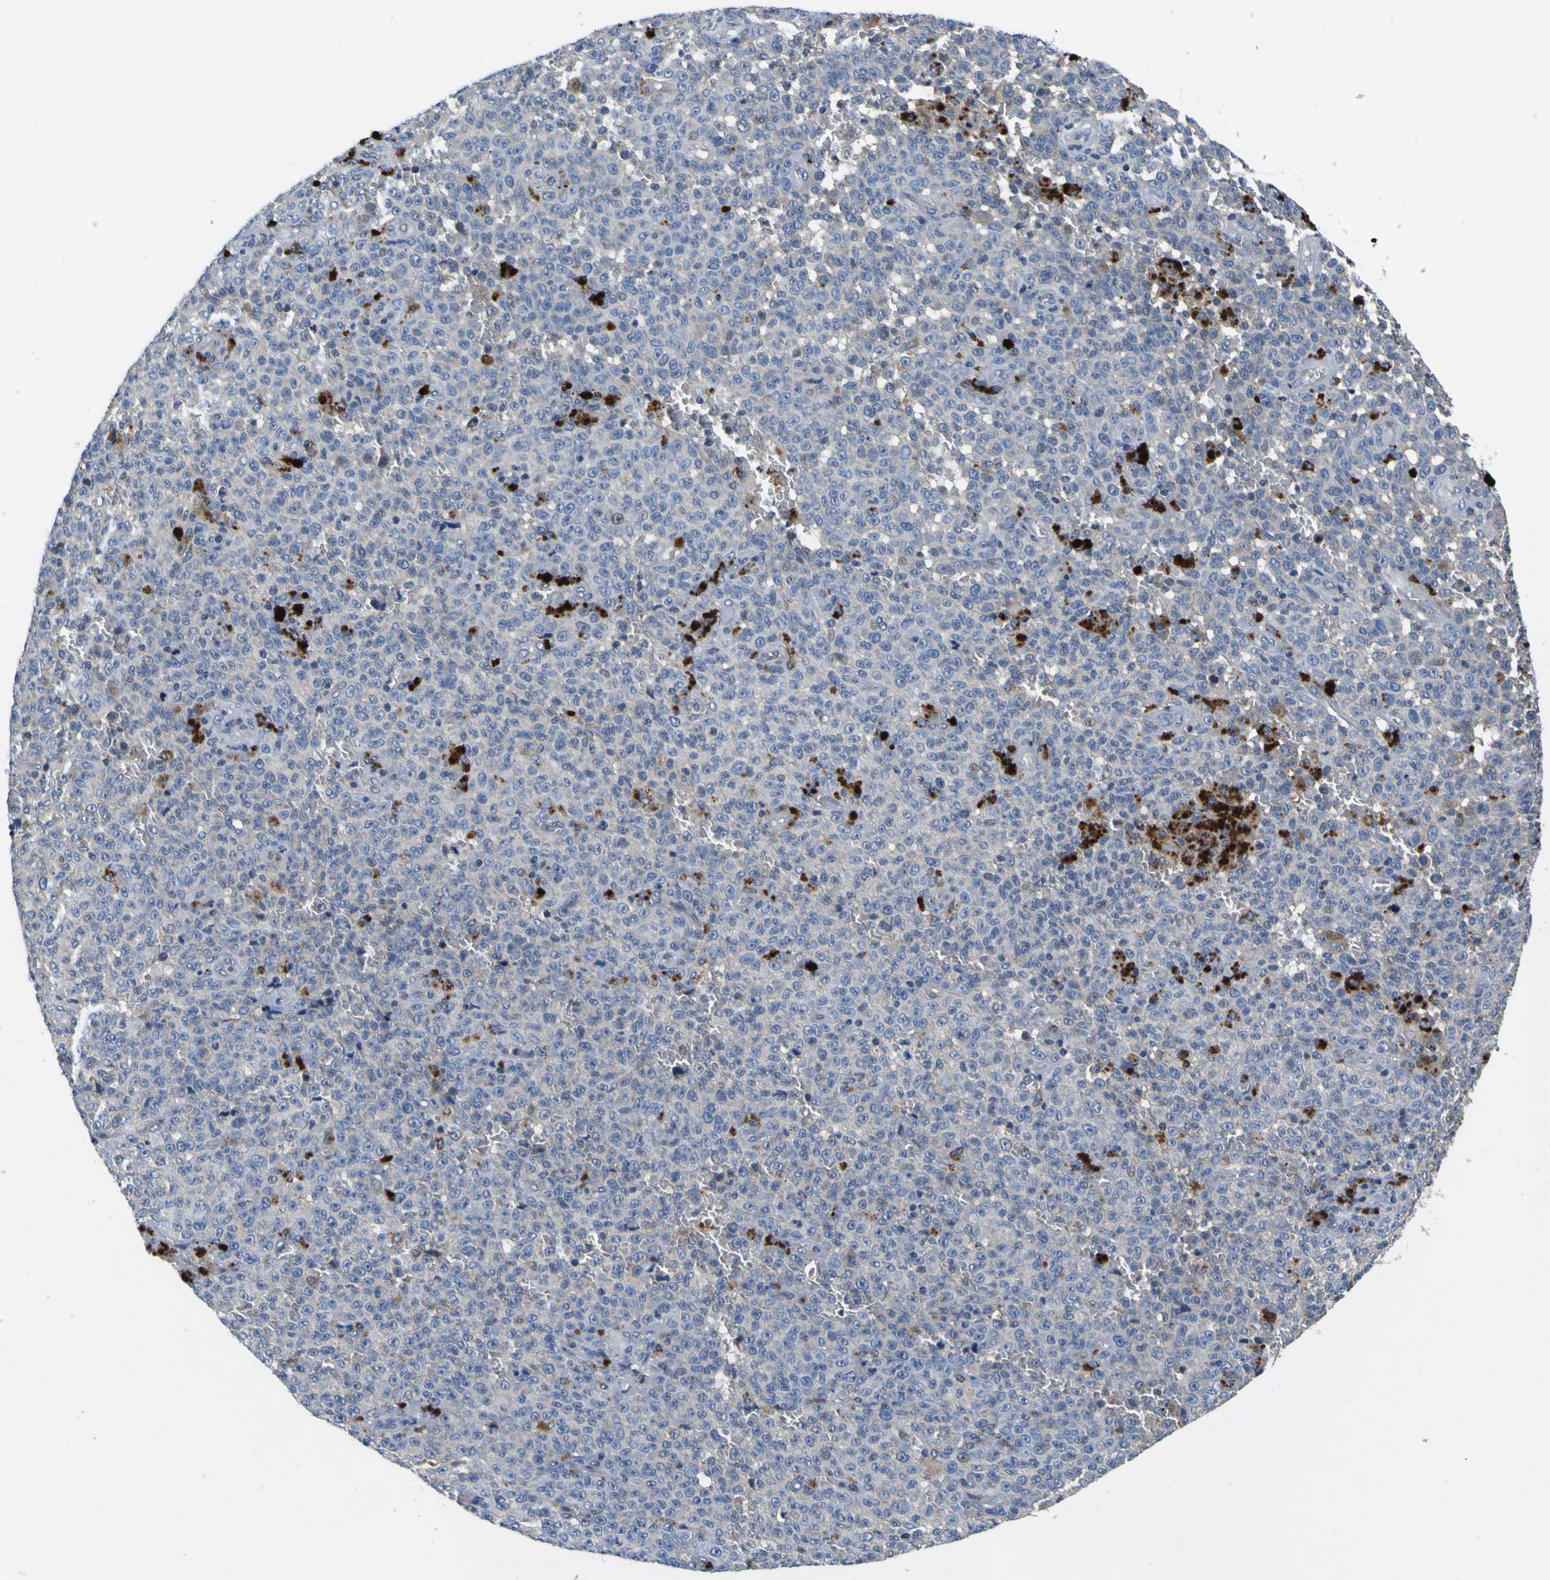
{"staining": {"intensity": "negative", "quantity": "none", "location": "none"}, "tissue": "melanoma", "cell_type": "Tumor cells", "image_type": "cancer", "snomed": [{"axis": "morphology", "description": "Malignant melanoma, NOS"}, {"axis": "topography", "description": "Skin"}], "caption": "Immunohistochemistry photomicrograph of neoplastic tissue: melanoma stained with DAB (3,3'-diaminobenzidine) reveals no significant protein staining in tumor cells. (Brightfield microscopy of DAB IHC at high magnification).", "gene": "EPHB4", "patient": {"sex": "female", "age": 82}}